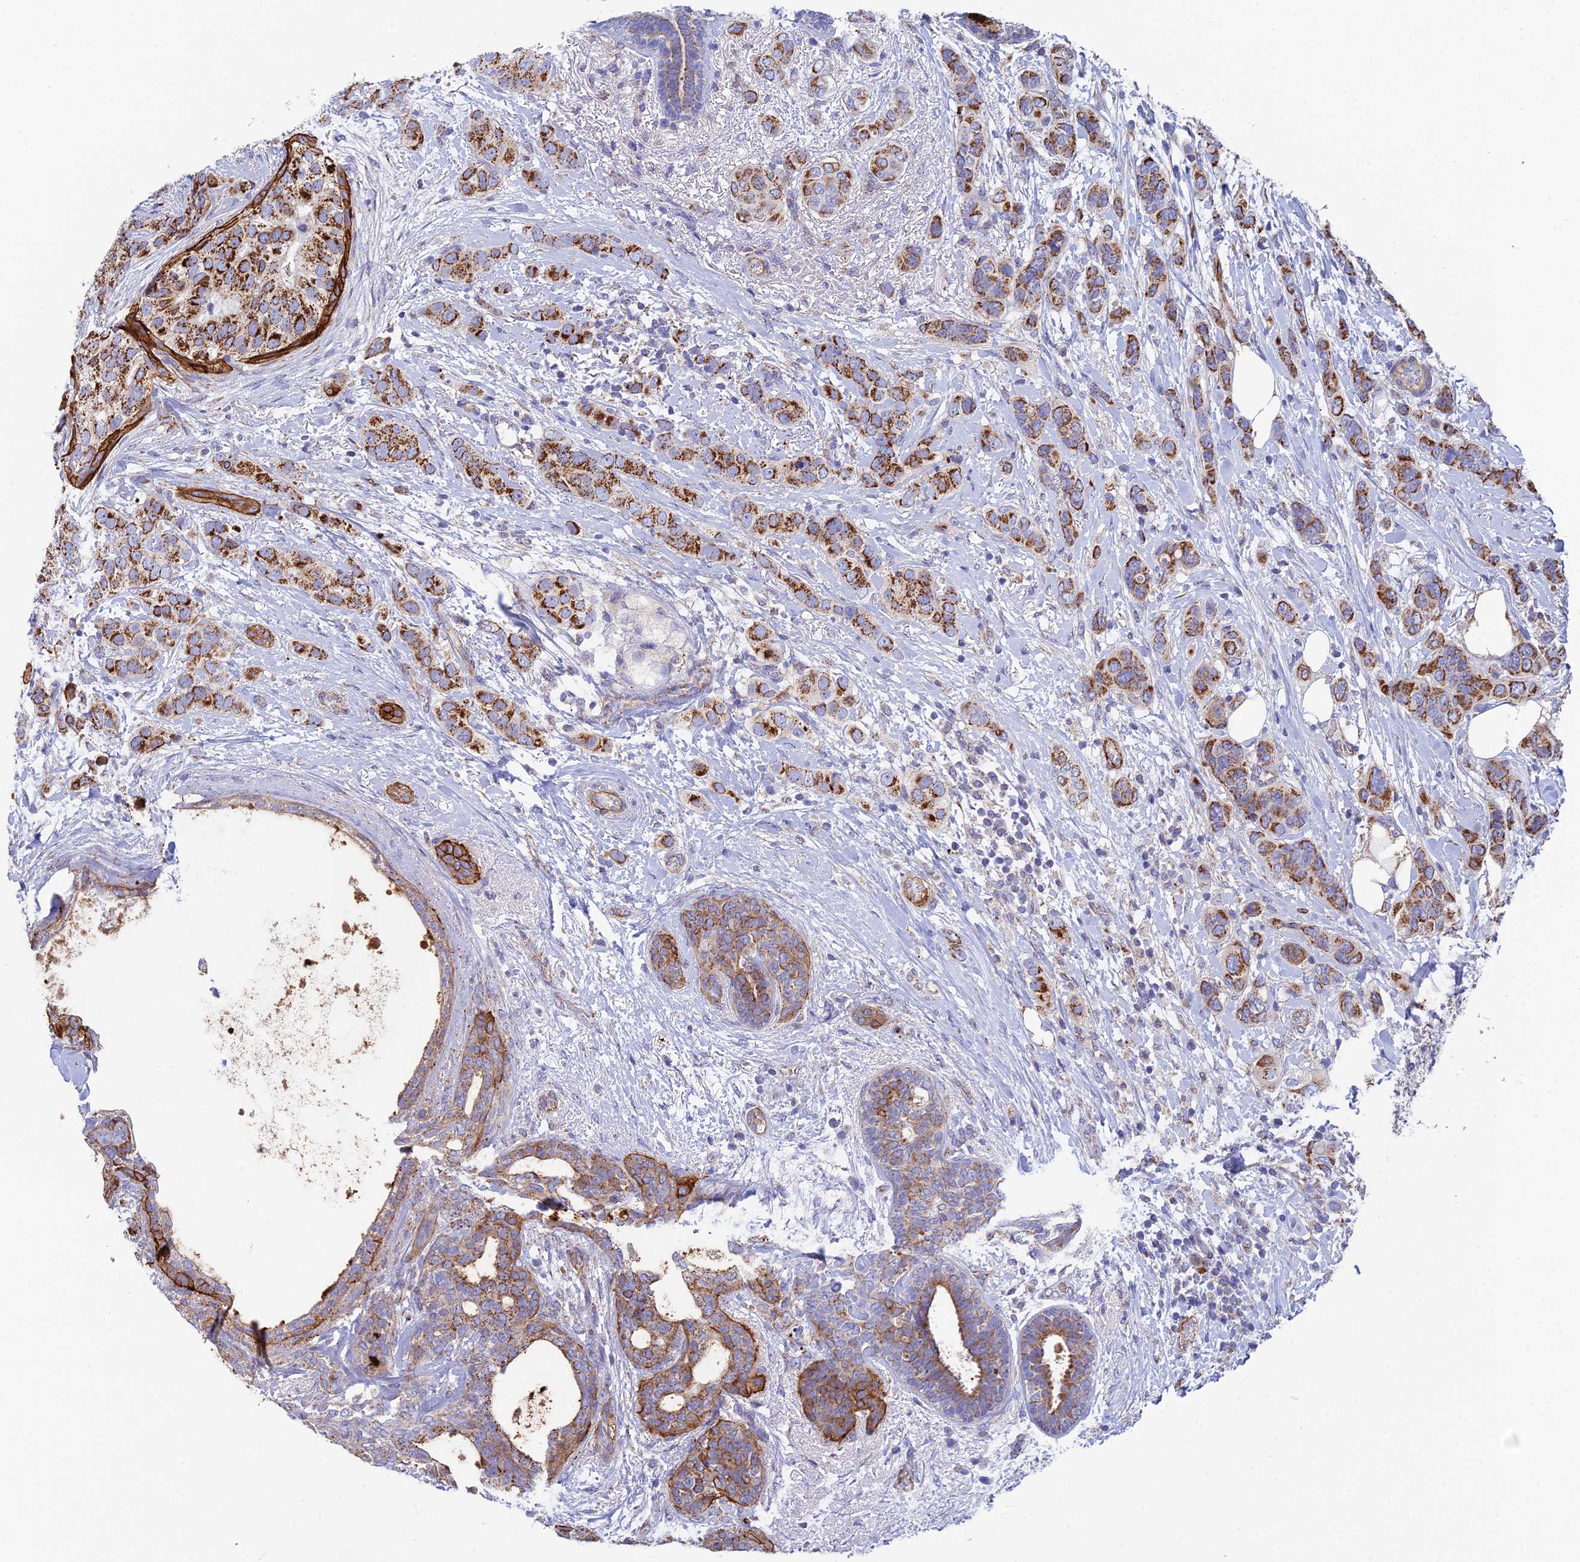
{"staining": {"intensity": "strong", "quantity": ">75%", "location": "cytoplasmic/membranous"}, "tissue": "breast cancer", "cell_type": "Tumor cells", "image_type": "cancer", "snomed": [{"axis": "morphology", "description": "Lobular carcinoma"}, {"axis": "topography", "description": "Breast"}], "caption": "This is an image of immunohistochemistry (IHC) staining of breast cancer, which shows strong staining in the cytoplasmic/membranous of tumor cells.", "gene": "CSPG4", "patient": {"sex": "female", "age": 51}}